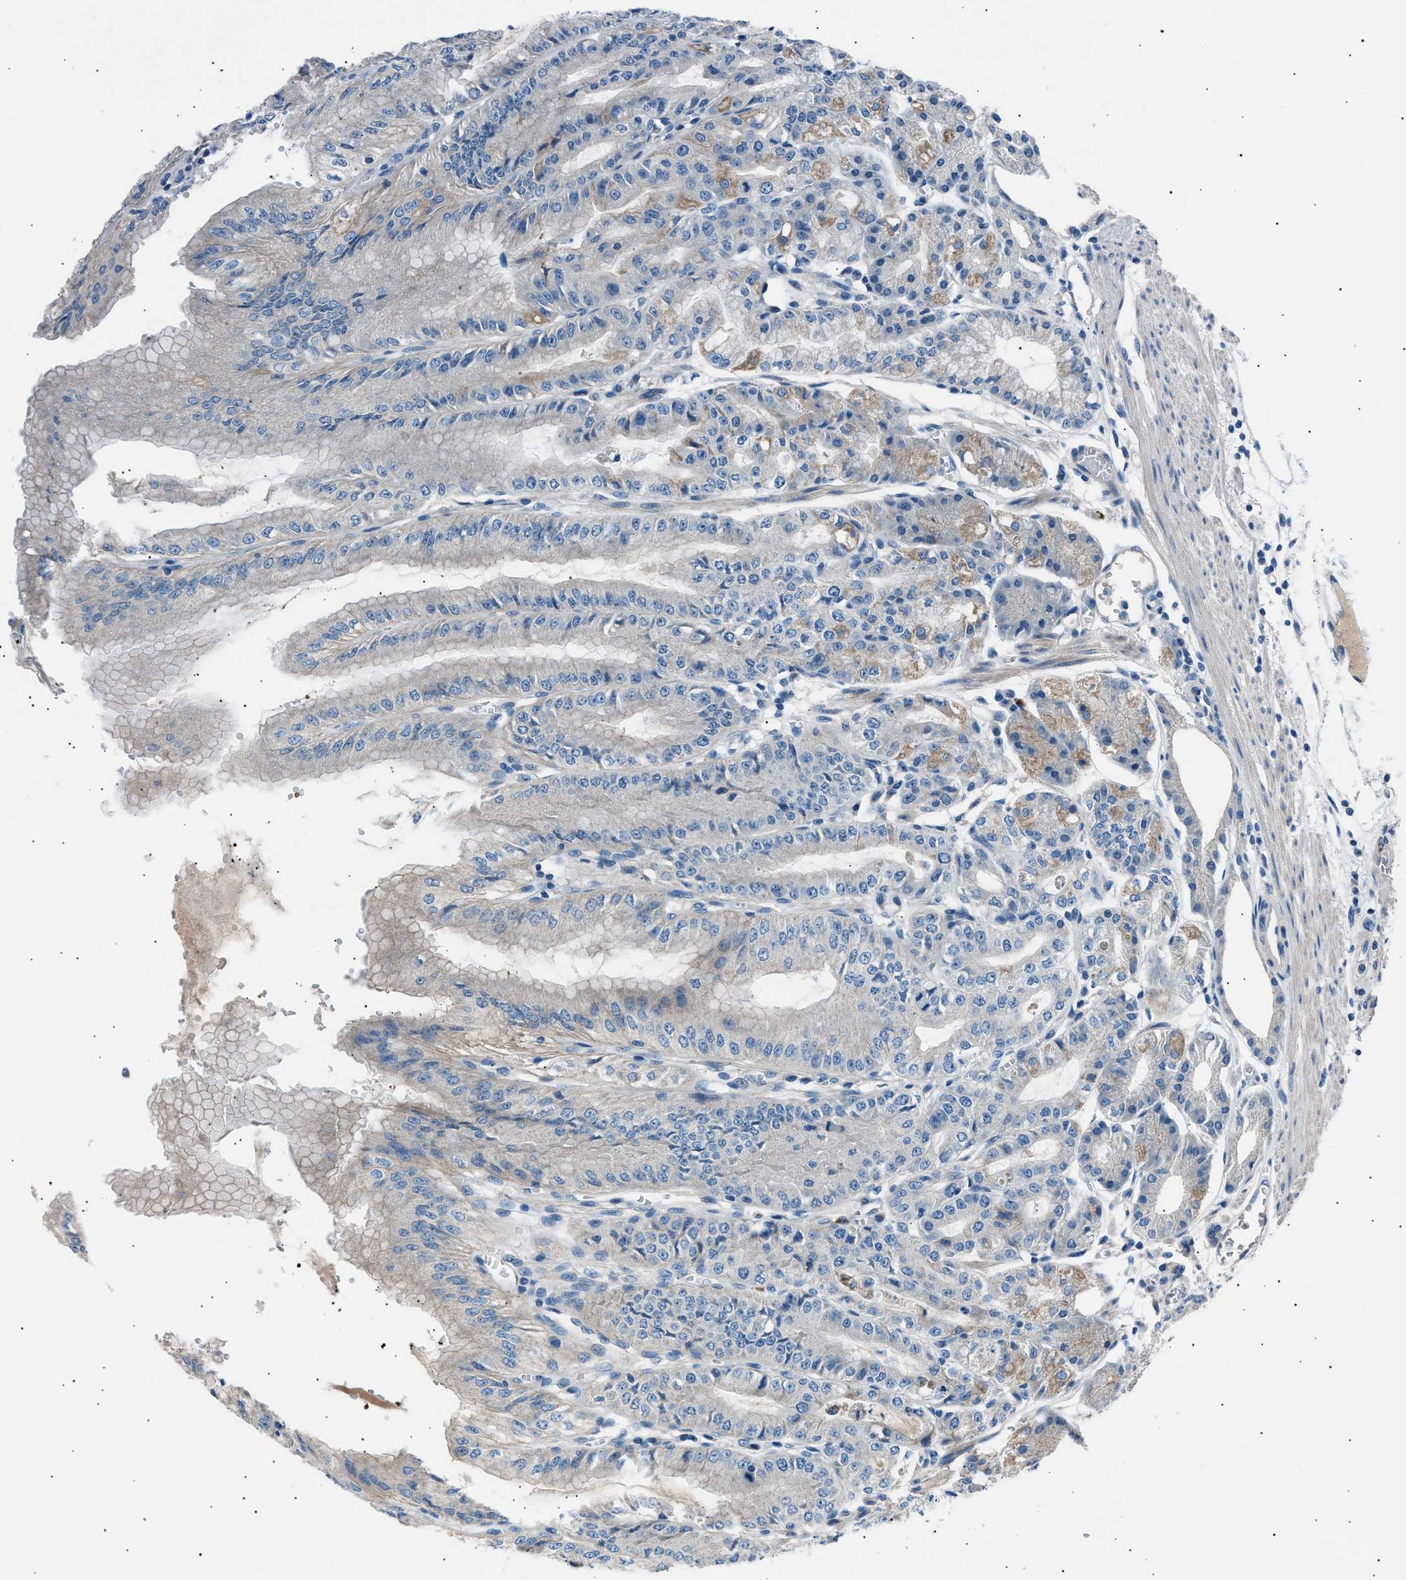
{"staining": {"intensity": "moderate", "quantity": "25%-75%", "location": "cytoplasmic/membranous"}, "tissue": "stomach", "cell_type": "Glandular cells", "image_type": "normal", "snomed": [{"axis": "morphology", "description": "Normal tissue, NOS"}, {"axis": "topography", "description": "Stomach, lower"}], "caption": "Immunohistochemistry (DAB (3,3'-diaminobenzidine)) staining of unremarkable human stomach demonstrates moderate cytoplasmic/membranous protein expression in about 25%-75% of glandular cells.", "gene": "LRRC37B", "patient": {"sex": "male", "age": 71}}